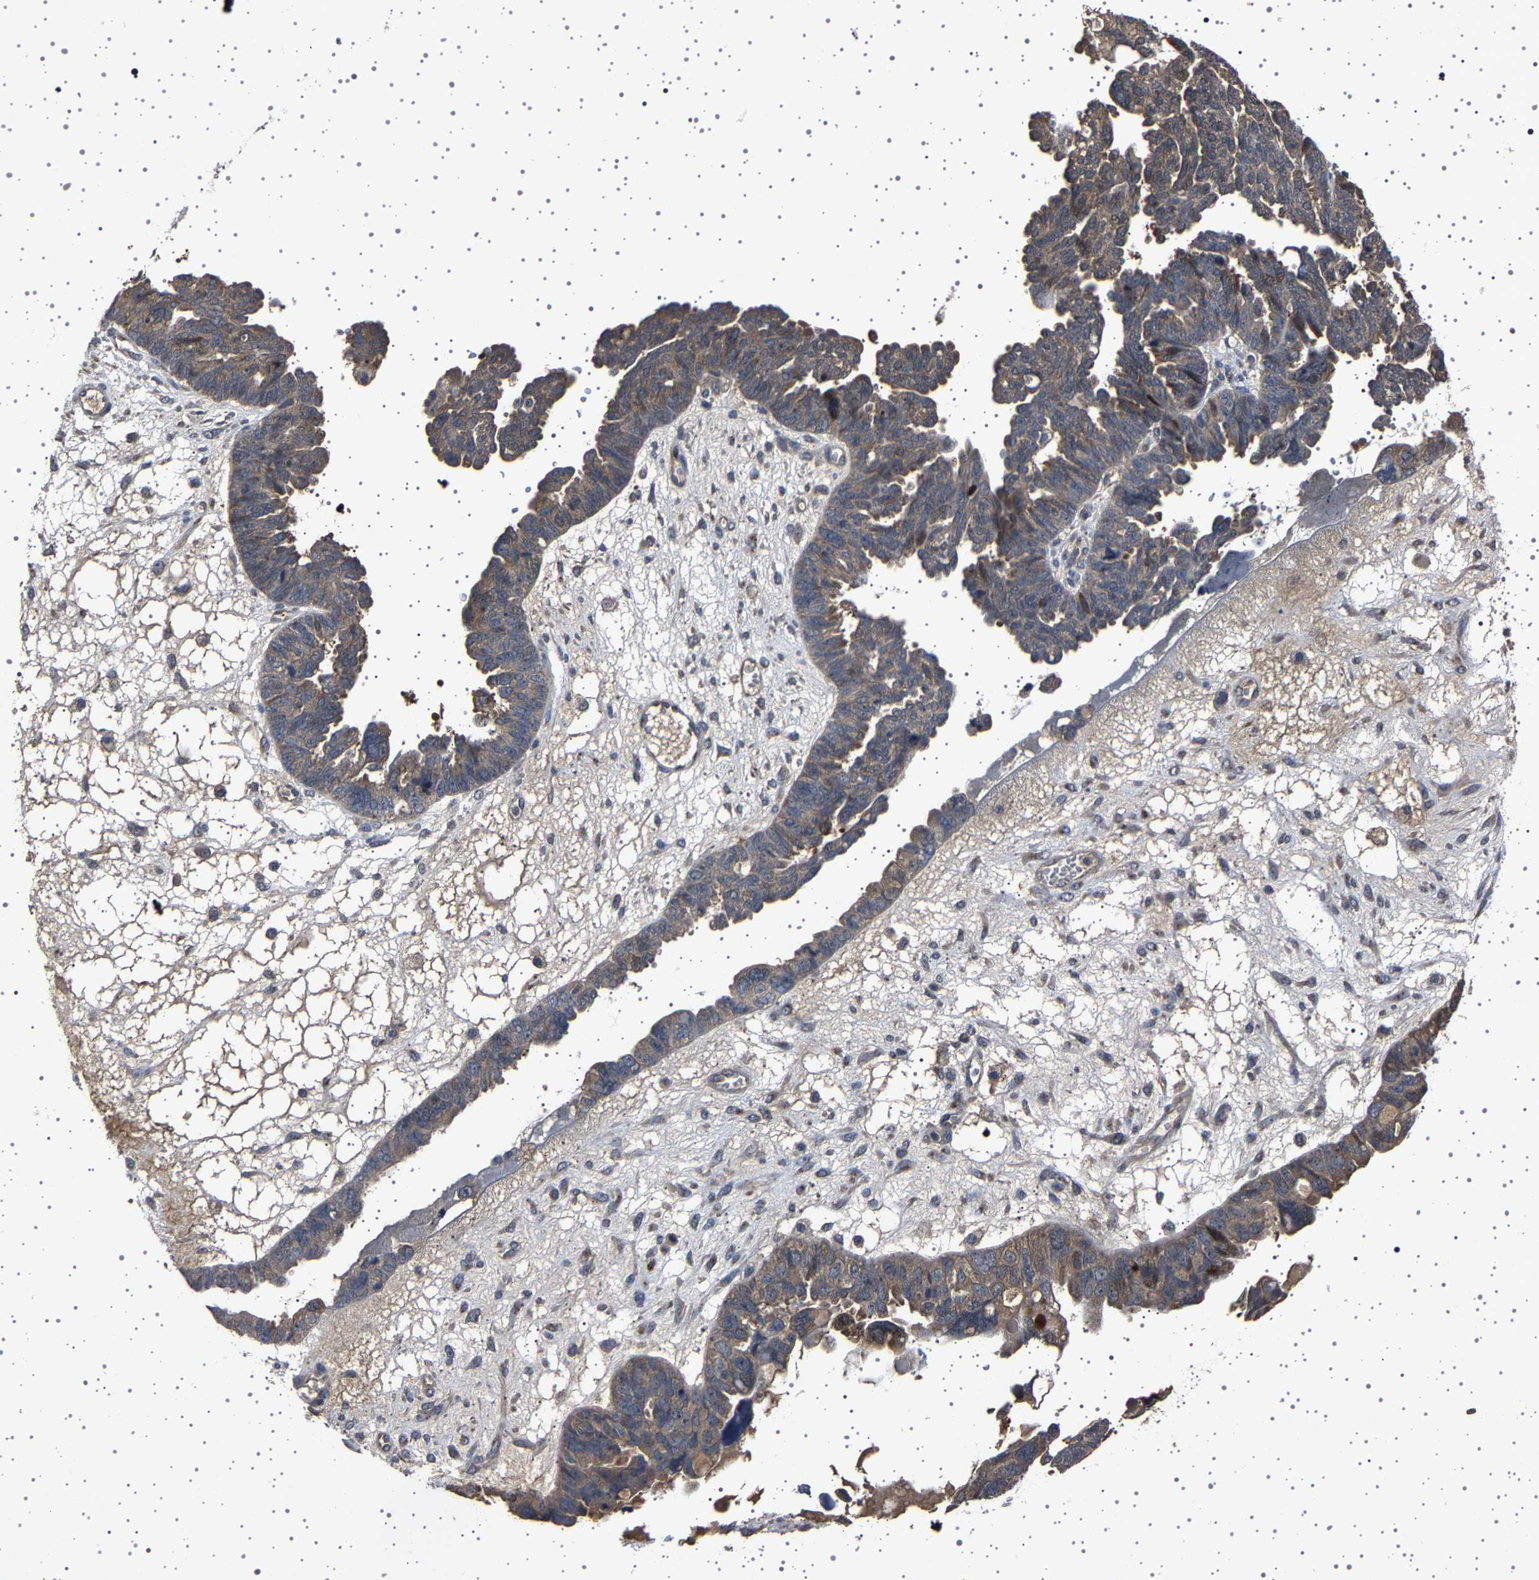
{"staining": {"intensity": "weak", "quantity": ">75%", "location": "cytoplasmic/membranous"}, "tissue": "ovarian cancer", "cell_type": "Tumor cells", "image_type": "cancer", "snomed": [{"axis": "morphology", "description": "Cystadenocarcinoma, serous, NOS"}, {"axis": "topography", "description": "Ovary"}], "caption": "Human ovarian cancer stained with a brown dye shows weak cytoplasmic/membranous positive expression in approximately >75% of tumor cells.", "gene": "NCKAP1", "patient": {"sex": "female", "age": 79}}